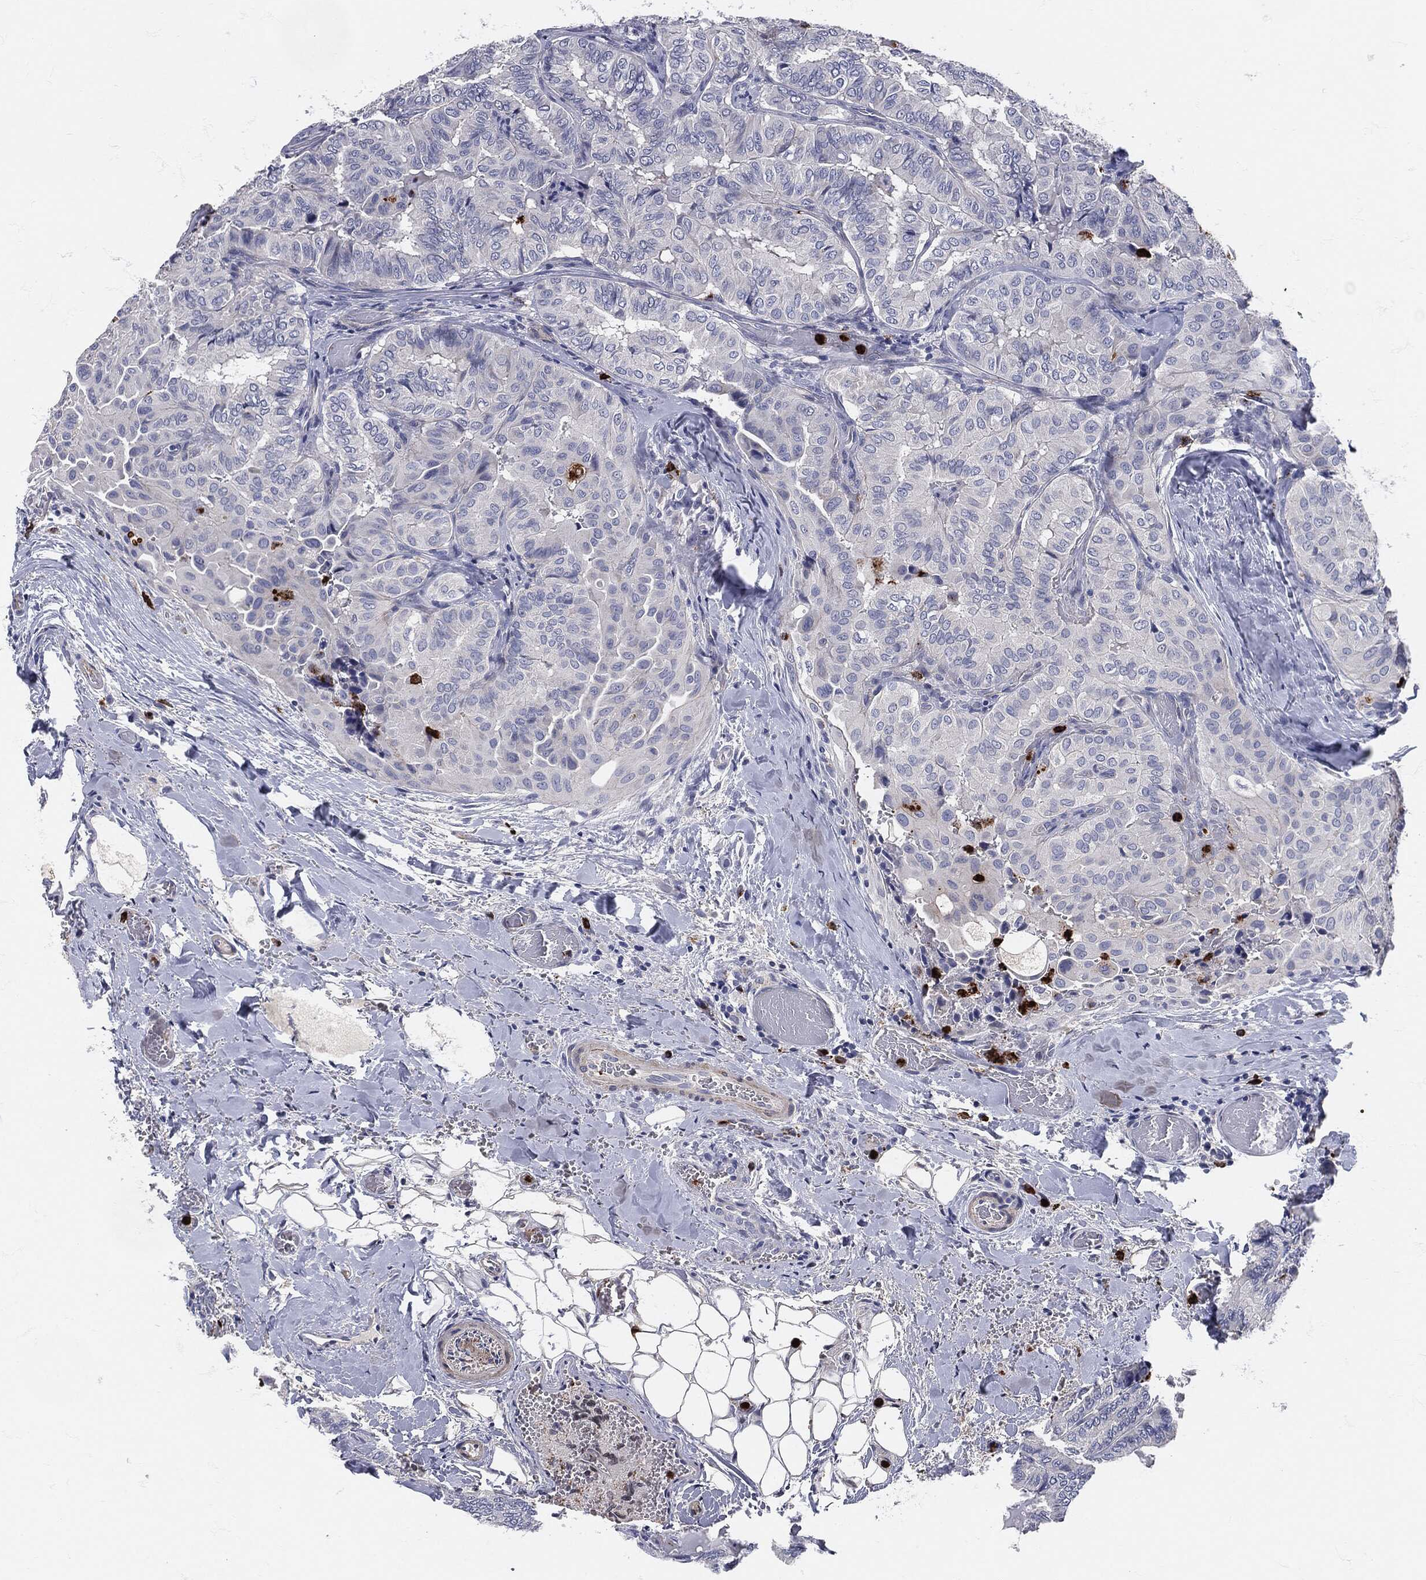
{"staining": {"intensity": "negative", "quantity": "none", "location": "none"}, "tissue": "thyroid cancer", "cell_type": "Tumor cells", "image_type": "cancer", "snomed": [{"axis": "morphology", "description": "Papillary adenocarcinoma, NOS"}, {"axis": "topography", "description": "Thyroid gland"}], "caption": "High power microscopy micrograph of an immunohistochemistry (IHC) photomicrograph of thyroid cancer (papillary adenocarcinoma), revealing no significant staining in tumor cells. The staining was performed using DAB to visualize the protein expression in brown, while the nuclei were stained in blue with hematoxylin (Magnification: 20x).", "gene": "MPO", "patient": {"sex": "female", "age": 68}}